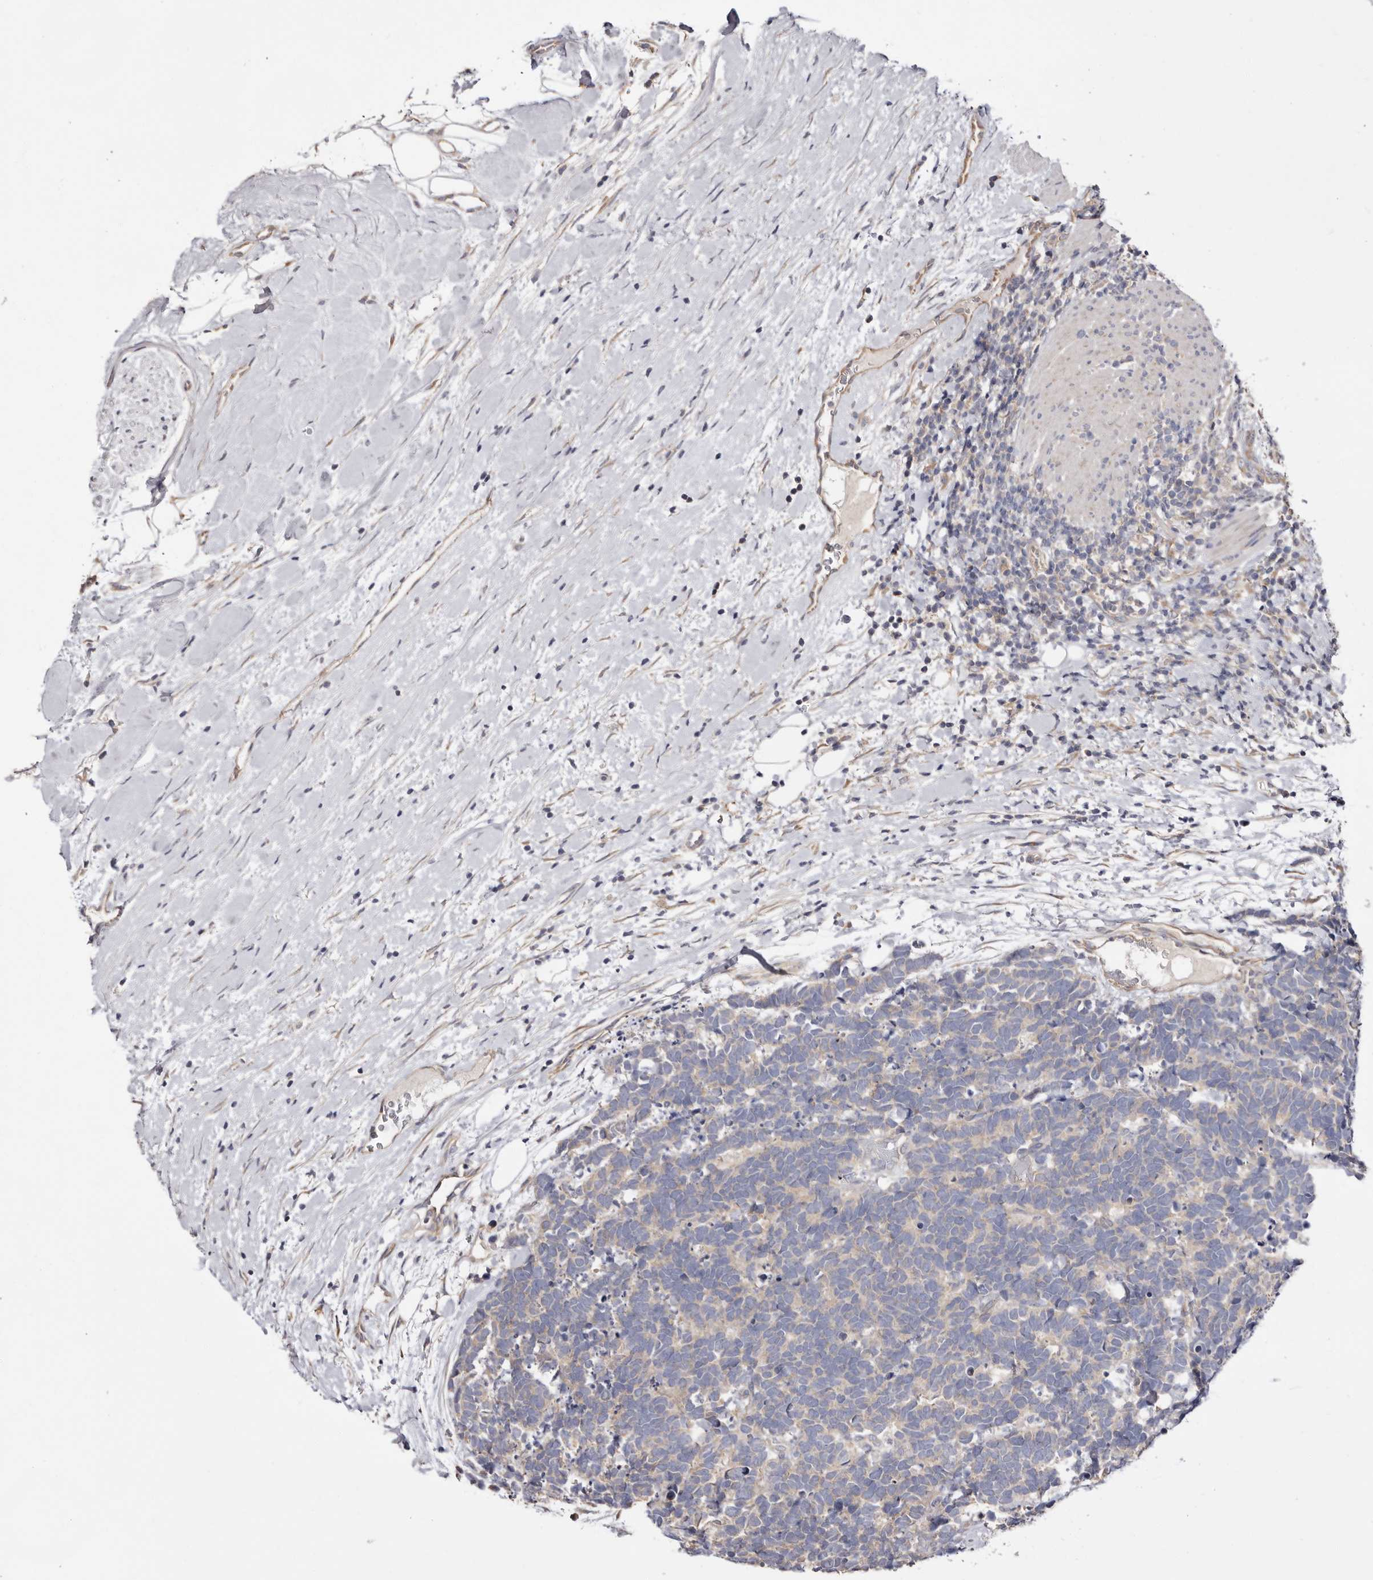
{"staining": {"intensity": "negative", "quantity": "none", "location": "none"}, "tissue": "carcinoid", "cell_type": "Tumor cells", "image_type": "cancer", "snomed": [{"axis": "morphology", "description": "Carcinoma, NOS"}, {"axis": "morphology", "description": "Carcinoid, malignant, NOS"}, {"axis": "topography", "description": "Urinary bladder"}], "caption": "This image is of carcinoid stained with immunohistochemistry (IHC) to label a protein in brown with the nuclei are counter-stained blue. There is no staining in tumor cells.", "gene": "FAM167B", "patient": {"sex": "male", "age": 57}}